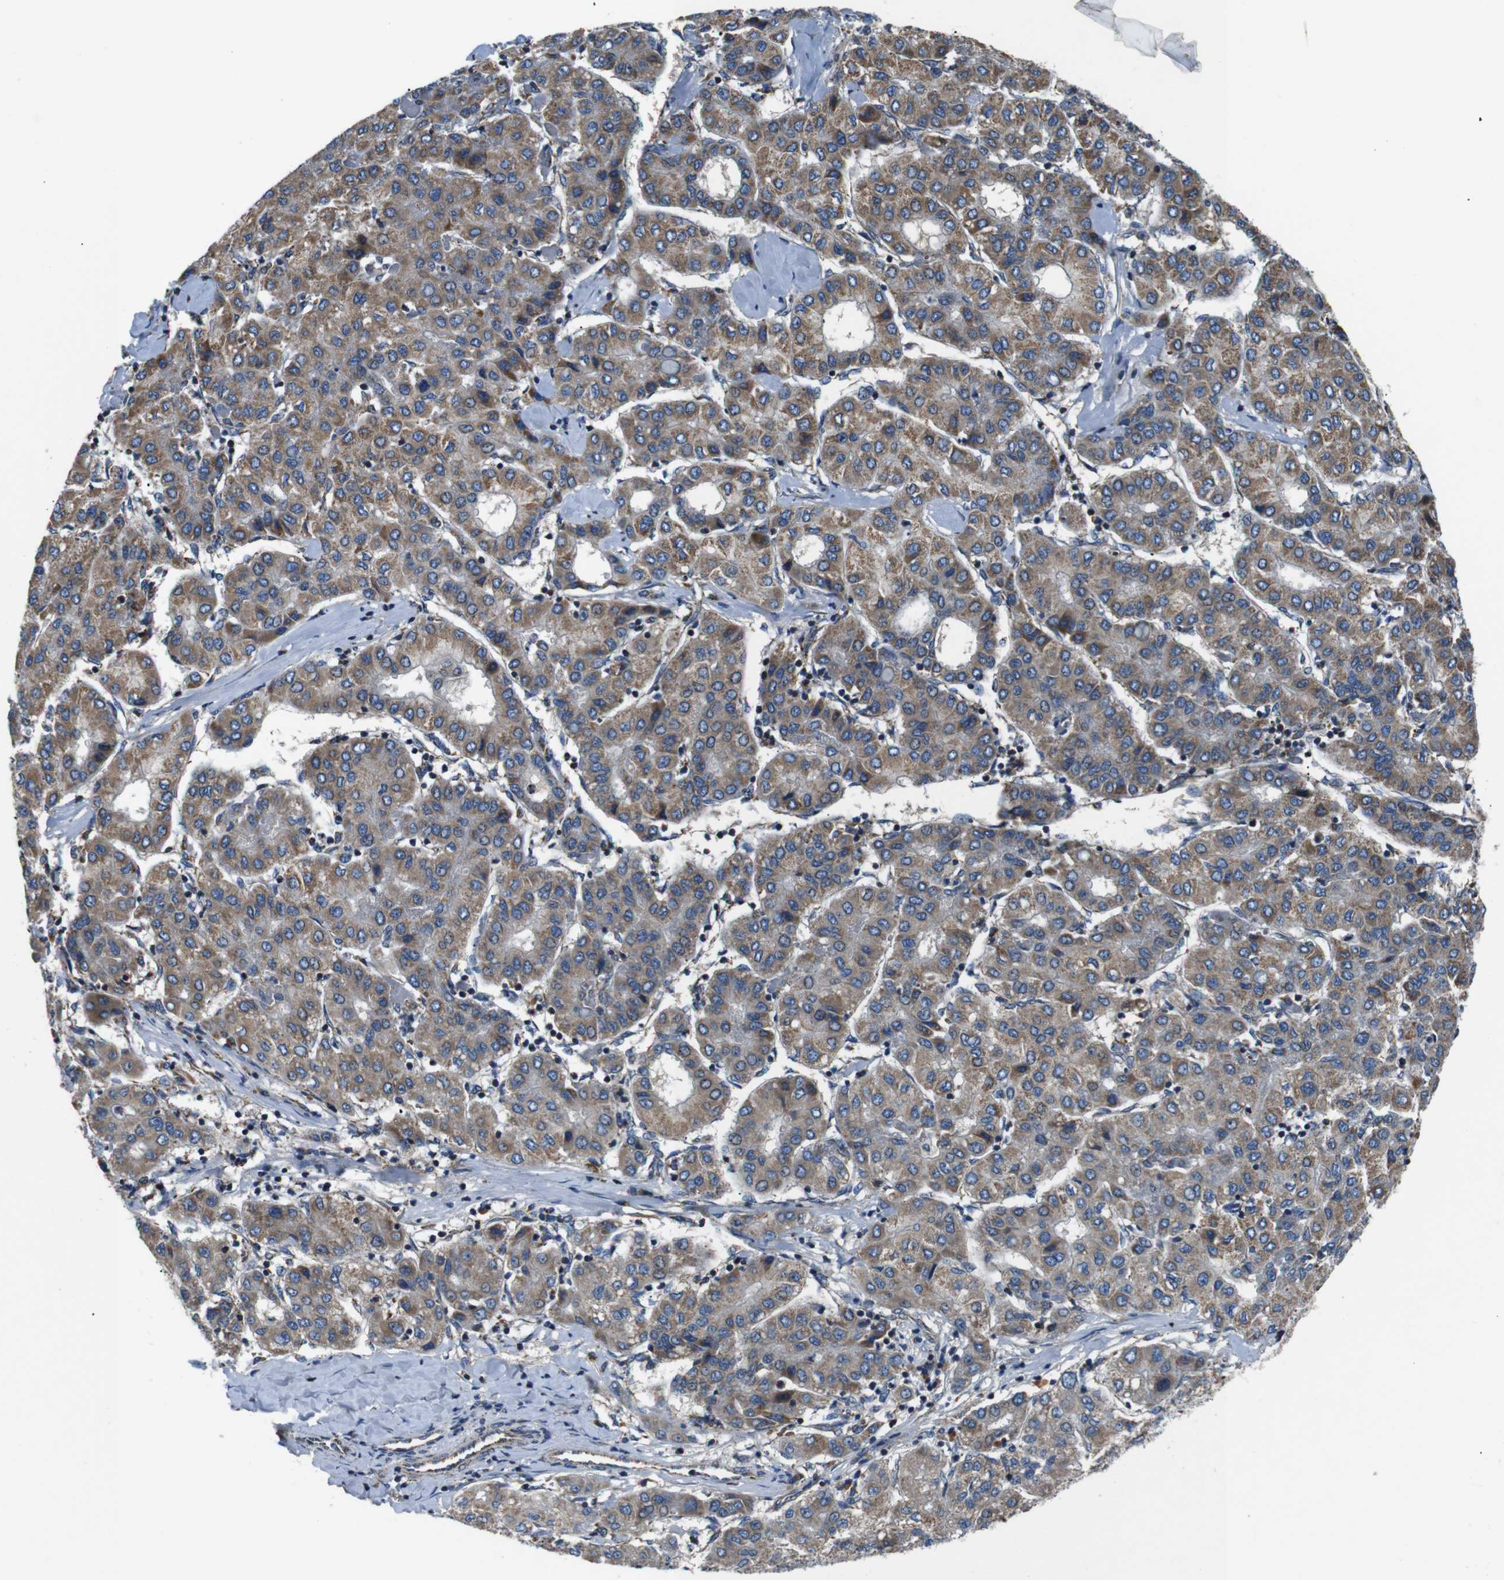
{"staining": {"intensity": "moderate", "quantity": ">75%", "location": "cytoplasmic/membranous"}, "tissue": "liver cancer", "cell_type": "Tumor cells", "image_type": "cancer", "snomed": [{"axis": "morphology", "description": "Carcinoma, Hepatocellular, NOS"}, {"axis": "topography", "description": "Liver"}], "caption": "Protein expression analysis of liver cancer (hepatocellular carcinoma) shows moderate cytoplasmic/membranous positivity in approximately >75% of tumor cells.", "gene": "NETO2", "patient": {"sex": "male", "age": 65}}